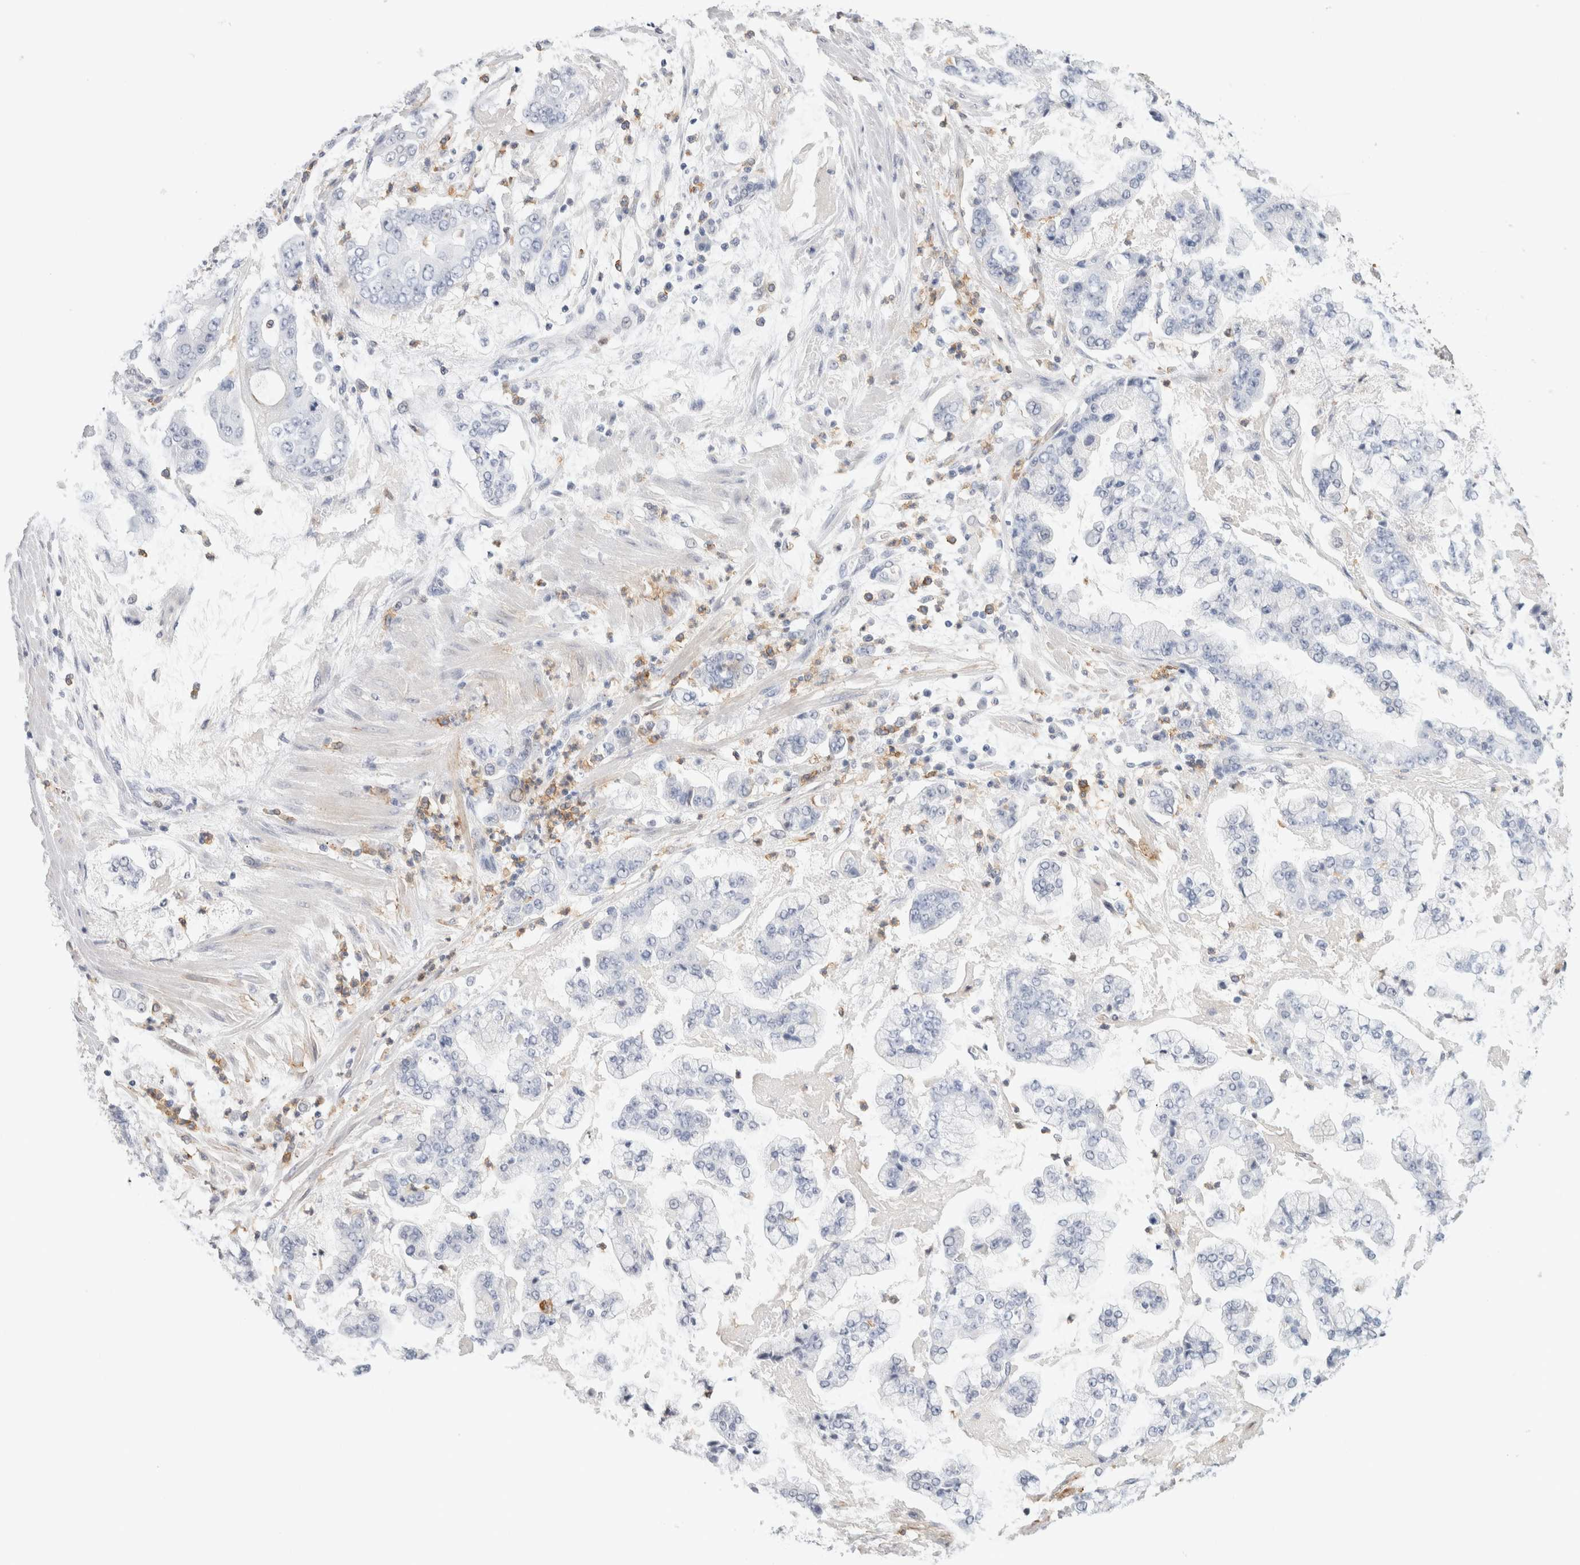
{"staining": {"intensity": "negative", "quantity": "none", "location": "none"}, "tissue": "stomach cancer", "cell_type": "Tumor cells", "image_type": "cancer", "snomed": [{"axis": "morphology", "description": "Adenocarcinoma, NOS"}, {"axis": "topography", "description": "Stomach"}], "caption": "Tumor cells are negative for protein expression in human stomach cancer.", "gene": "P2RY2", "patient": {"sex": "male", "age": 76}}